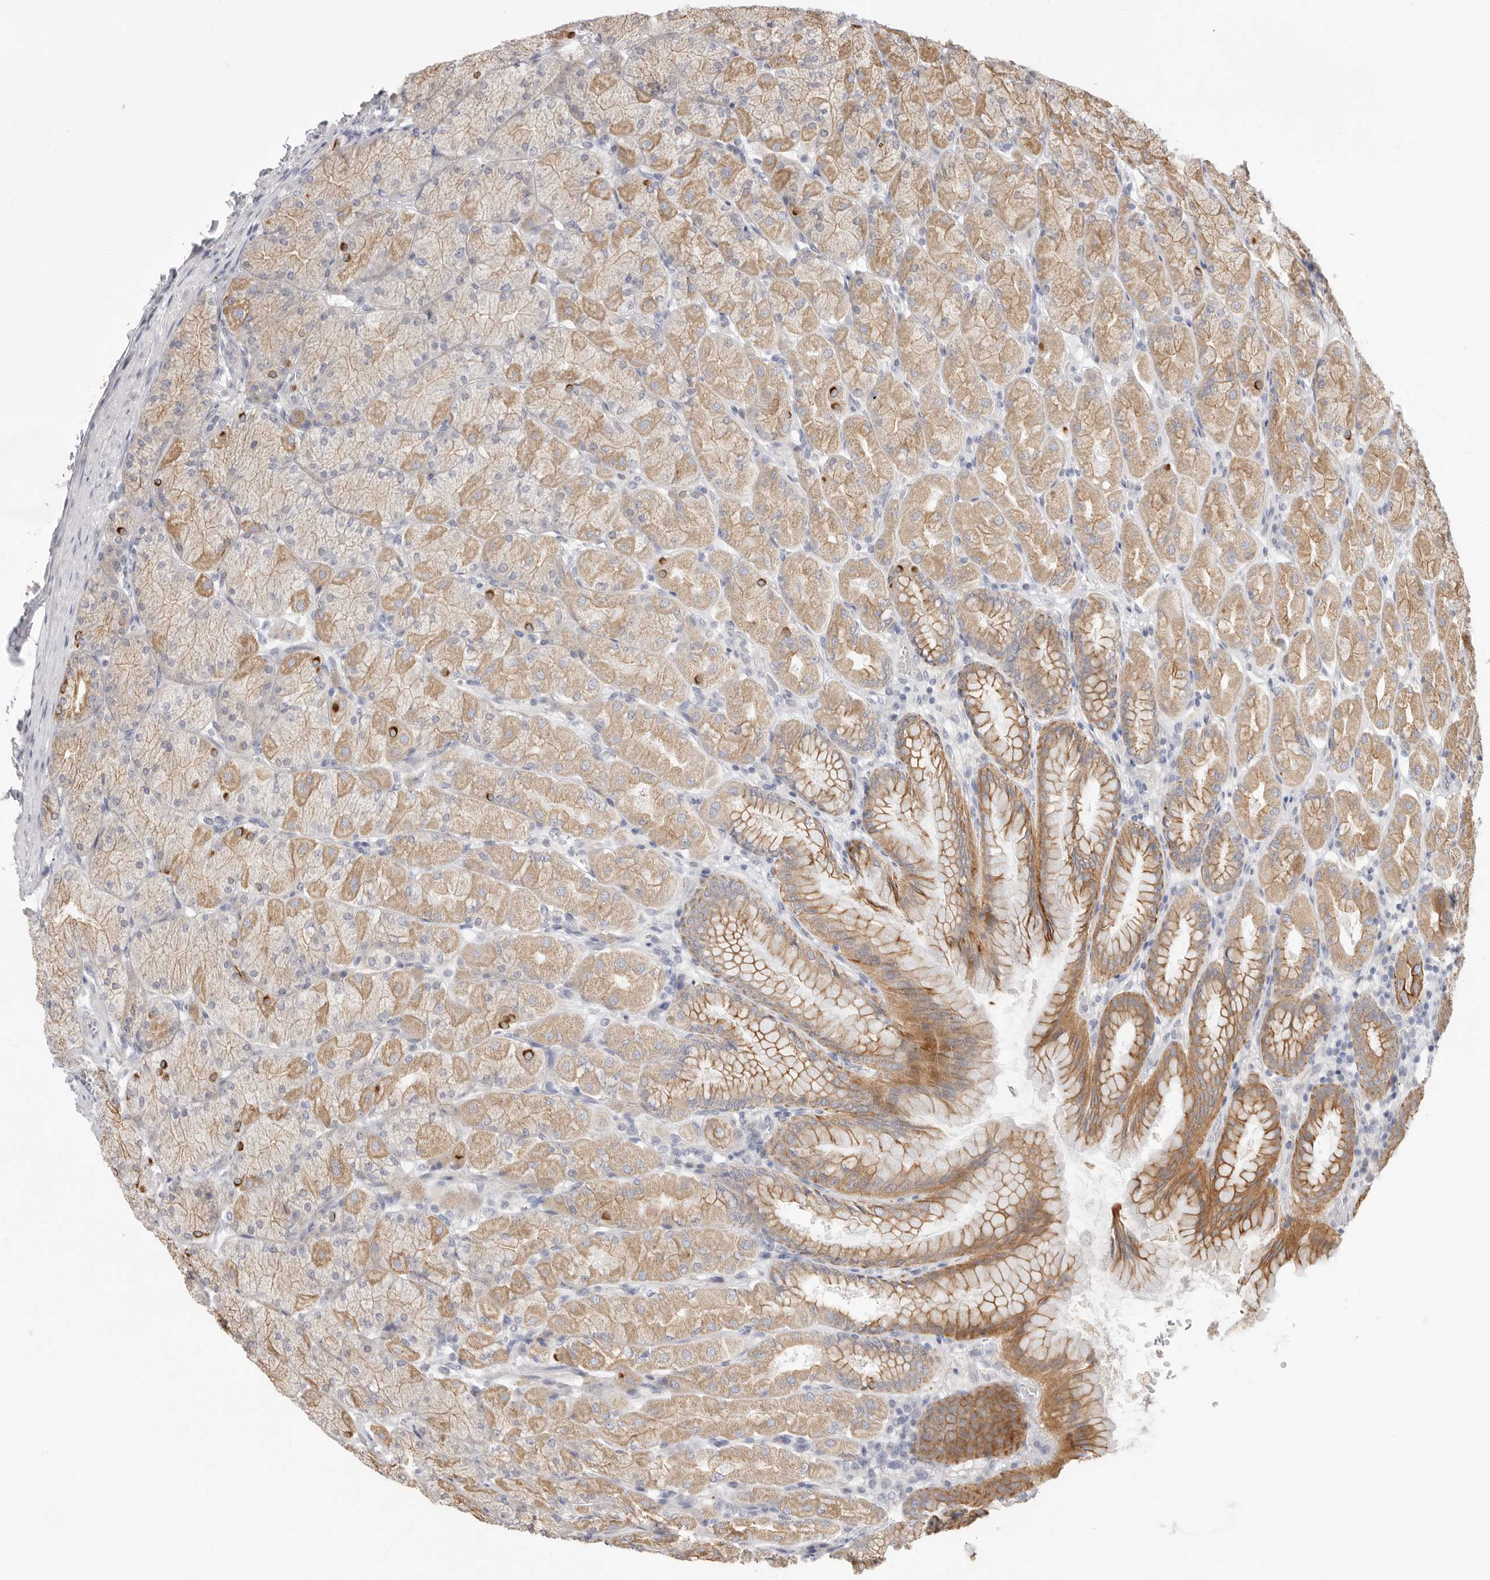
{"staining": {"intensity": "moderate", "quantity": "25%-75%", "location": "cytoplasmic/membranous"}, "tissue": "stomach", "cell_type": "Glandular cells", "image_type": "normal", "snomed": [{"axis": "morphology", "description": "Normal tissue, NOS"}, {"axis": "topography", "description": "Stomach, upper"}], "caption": "This photomicrograph exhibits unremarkable stomach stained with immunohistochemistry (IHC) to label a protein in brown. The cytoplasmic/membranous of glandular cells show moderate positivity for the protein. Nuclei are counter-stained blue.", "gene": "USH1C", "patient": {"sex": "female", "age": 56}}